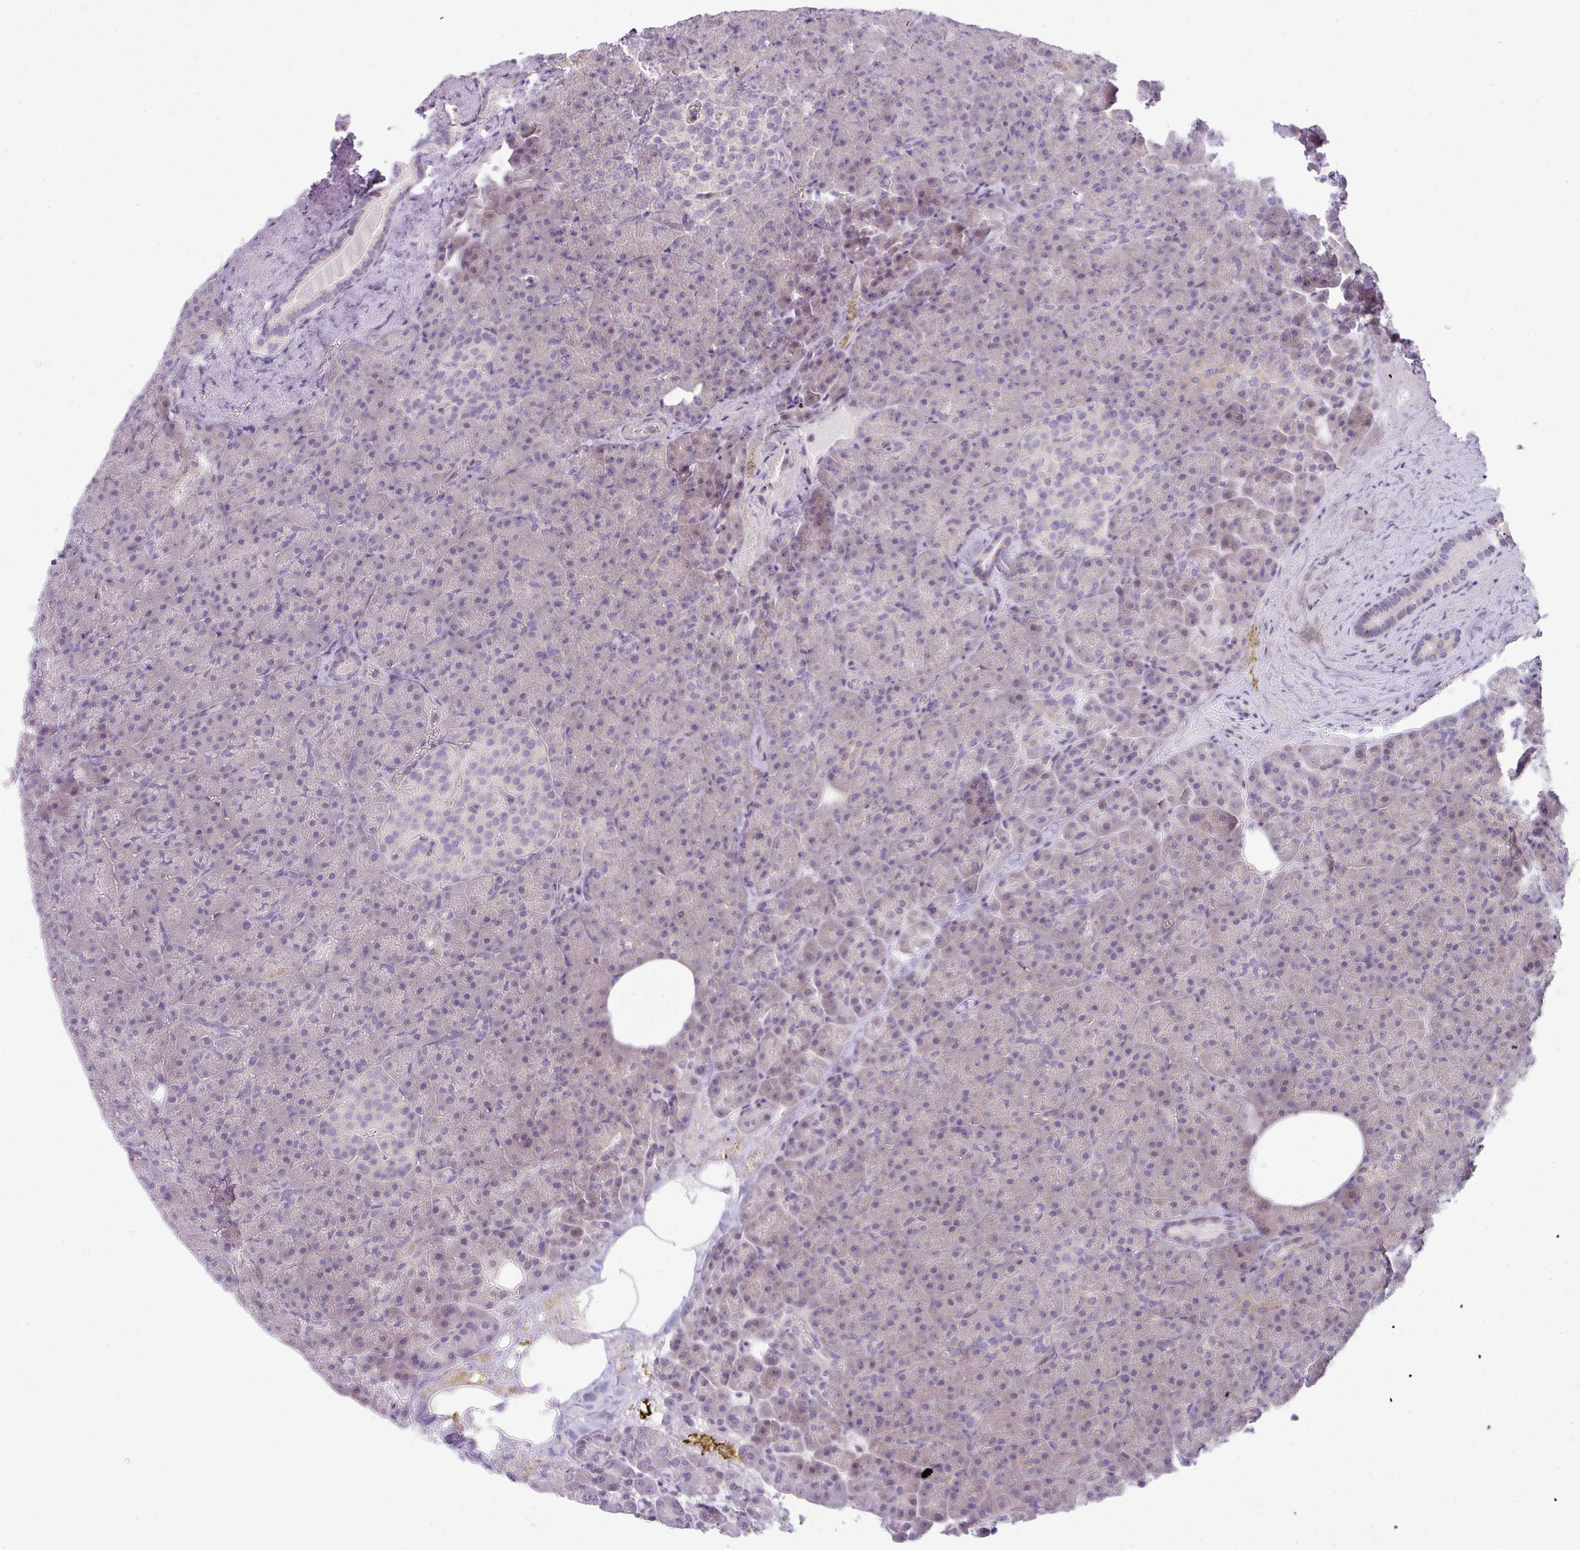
{"staining": {"intensity": "weak", "quantity": "<25%", "location": "cytoplasmic/membranous"}, "tissue": "pancreas", "cell_type": "Exocrine glandular cells", "image_type": "normal", "snomed": [{"axis": "morphology", "description": "Normal tissue, NOS"}, {"axis": "topography", "description": "Pancreas"}], "caption": "IHC photomicrograph of unremarkable pancreas stained for a protein (brown), which reveals no staining in exocrine glandular cells.", "gene": "STAT5A", "patient": {"sex": "female", "age": 74}}